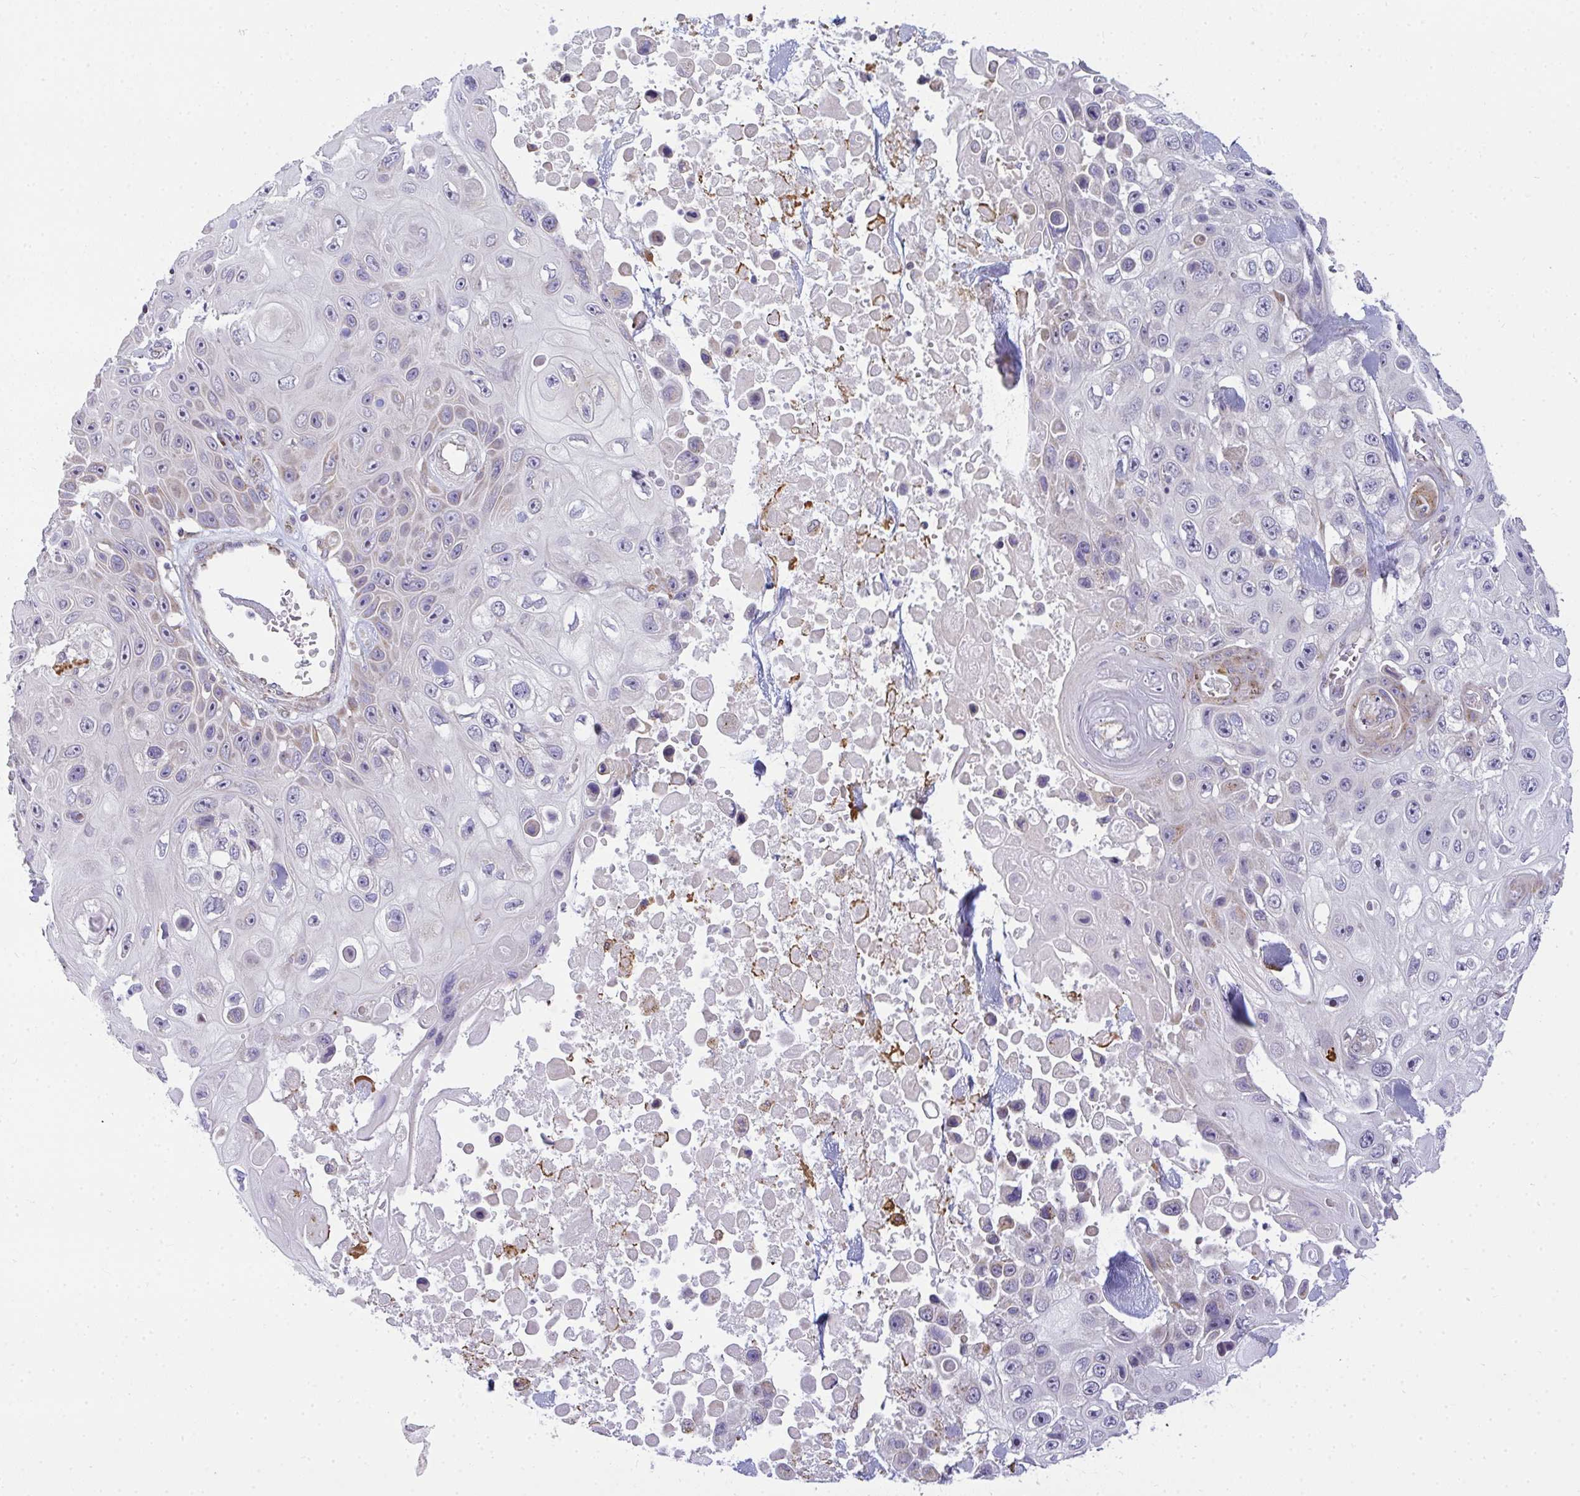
{"staining": {"intensity": "weak", "quantity": "<25%", "location": "cytoplasmic/membranous"}, "tissue": "skin cancer", "cell_type": "Tumor cells", "image_type": "cancer", "snomed": [{"axis": "morphology", "description": "Squamous cell carcinoma, NOS"}, {"axis": "topography", "description": "Skin"}], "caption": "DAB immunohistochemical staining of squamous cell carcinoma (skin) exhibits no significant expression in tumor cells. (DAB IHC visualized using brightfield microscopy, high magnification).", "gene": "SRRM4", "patient": {"sex": "male", "age": 82}}